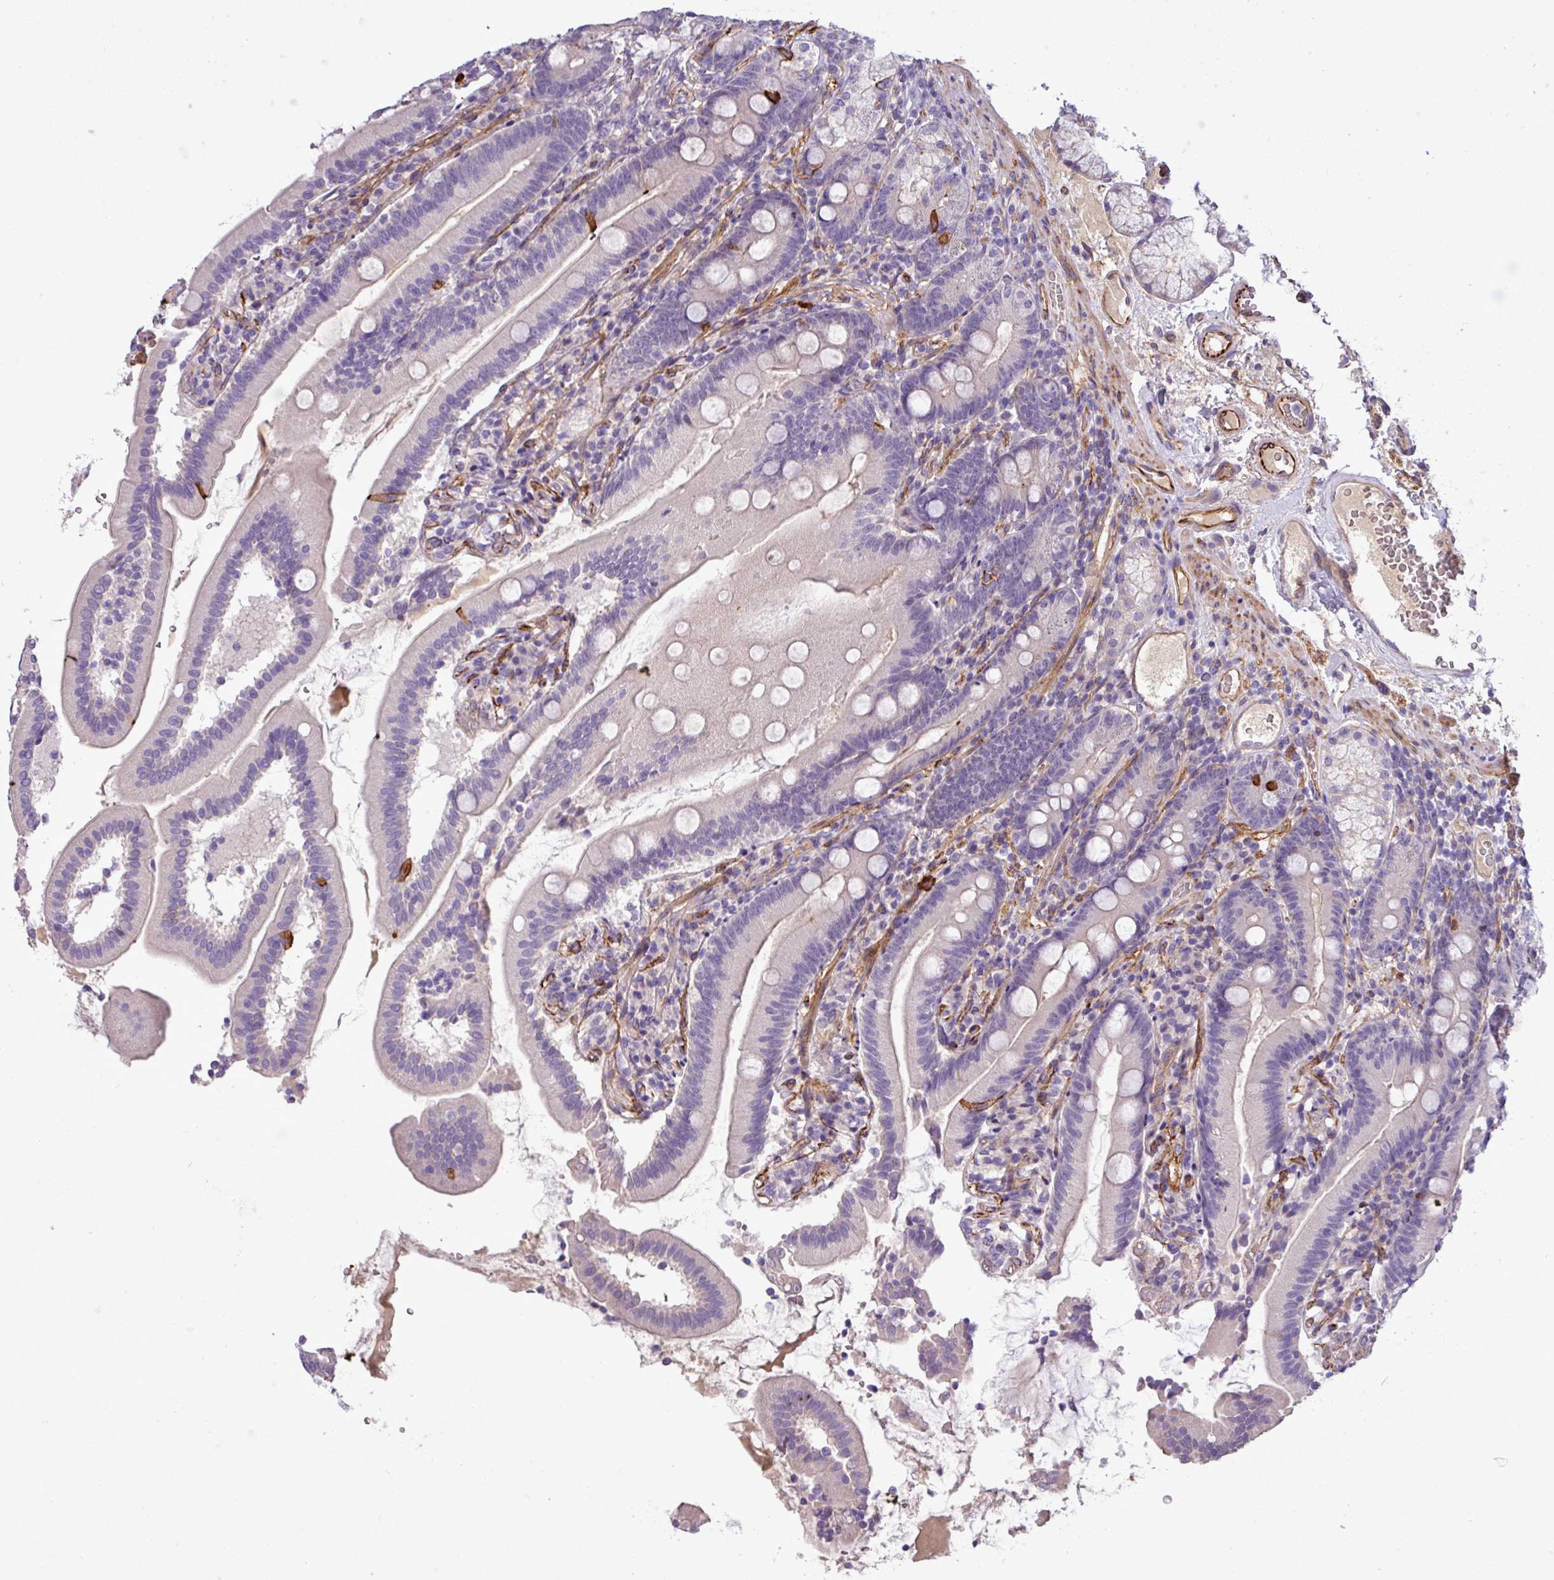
{"staining": {"intensity": "negative", "quantity": "none", "location": "none"}, "tissue": "duodenum", "cell_type": "Glandular cells", "image_type": "normal", "snomed": [{"axis": "morphology", "description": "Normal tissue, NOS"}, {"axis": "topography", "description": "Duodenum"}], "caption": "A high-resolution micrograph shows immunohistochemistry (IHC) staining of normal duodenum, which reveals no significant staining in glandular cells.", "gene": "PARD6A", "patient": {"sex": "female", "age": 67}}